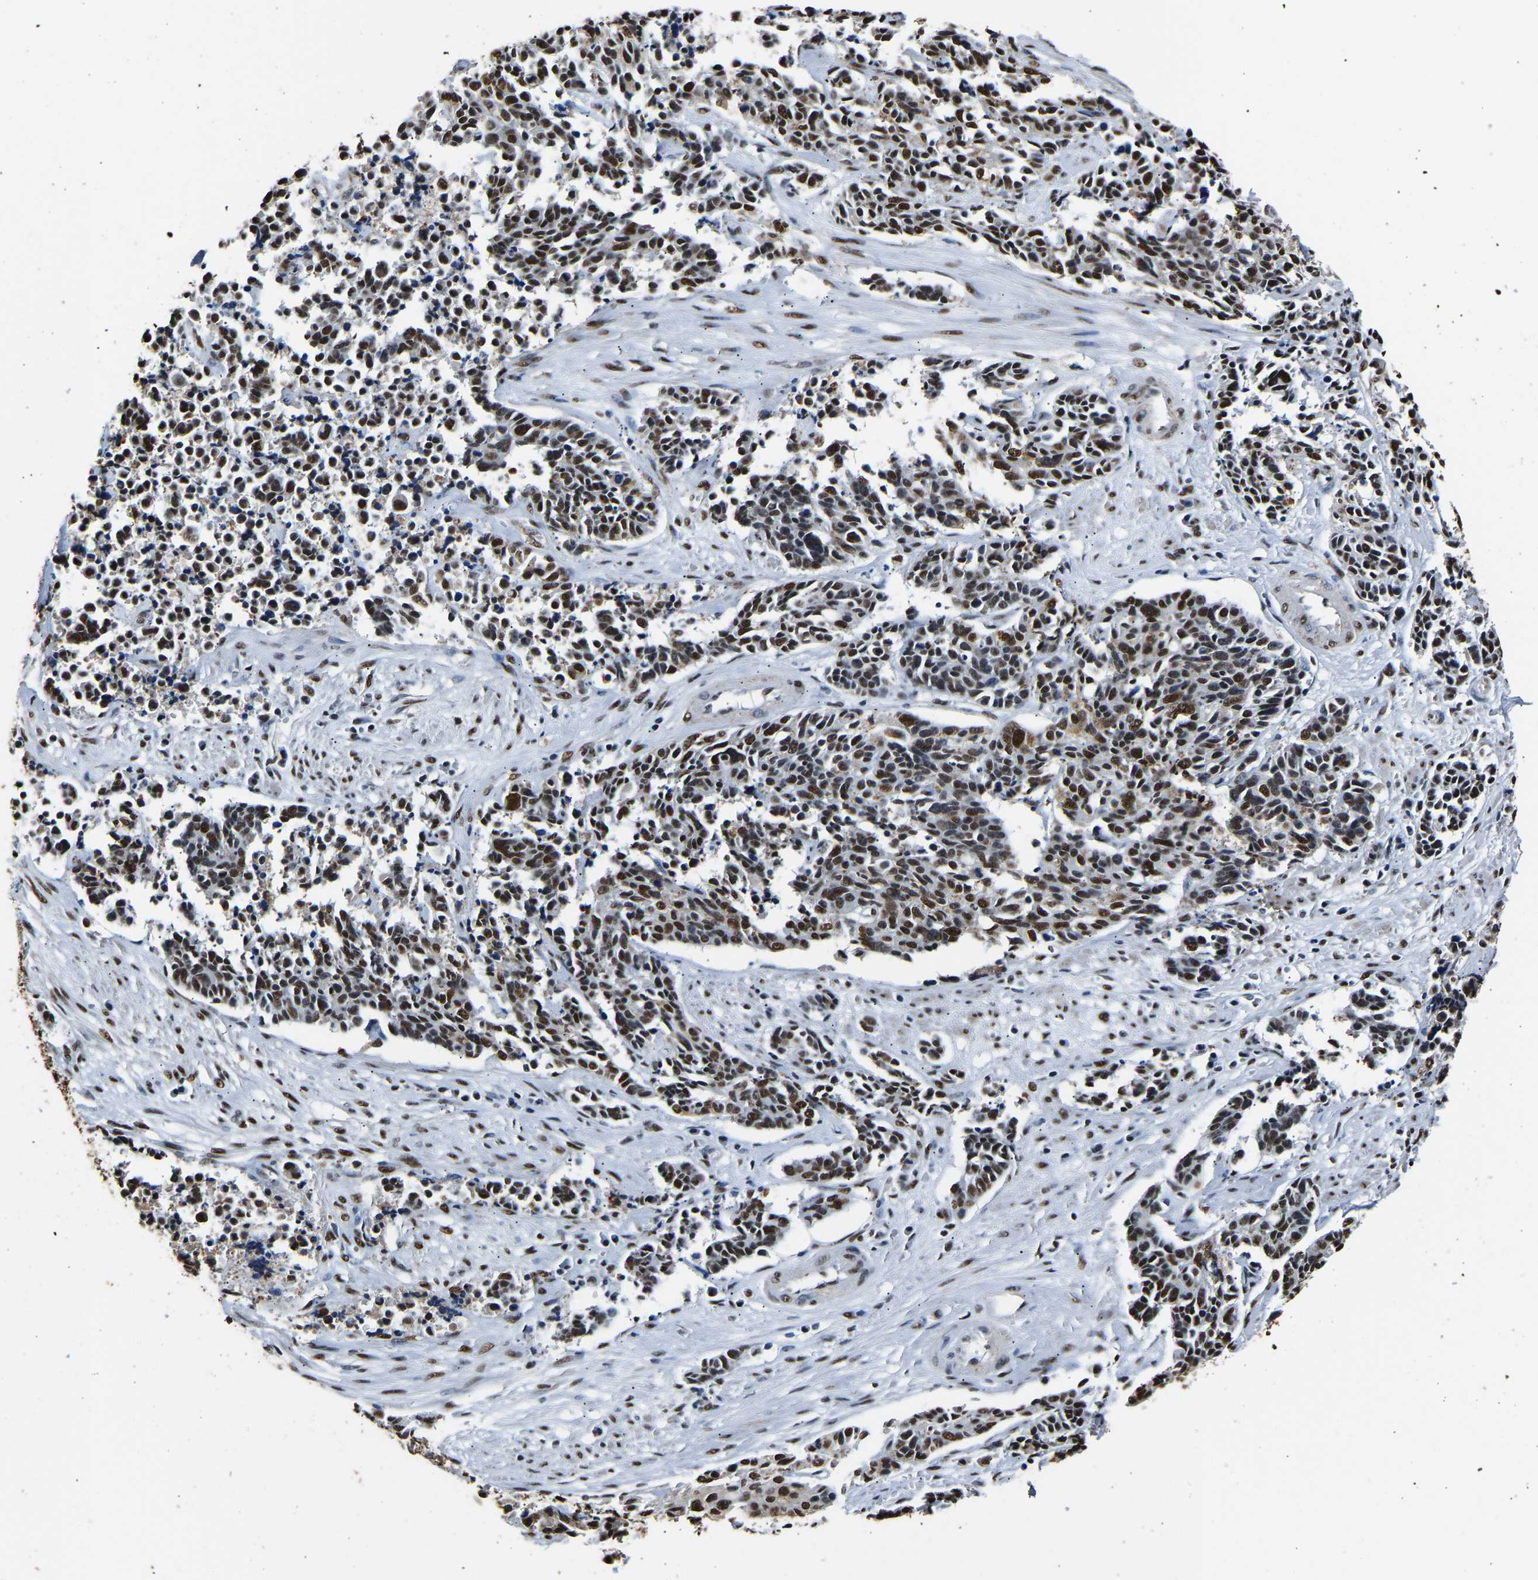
{"staining": {"intensity": "strong", "quantity": ">75%", "location": "cytoplasmic/membranous,nuclear"}, "tissue": "cervical cancer", "cell_type": "Tumor cells", "image_type": "cancer", "snomed": [{"axis": "morphology", "description": "Squamous cell carcinoma, NOS"}, {"axis": "topography", "description": "Cervix"}], "caption": "High-magnification brightfield microscopy of cervical squamous cell carcinoma stained with DAB (brown) and counterstained with hematoxylin (blue). tumor cells exhibit strong cytoplasmic/membranous and nuclear positivity is present in about>75% of cells. The protein is stained brown, and the nuclei are stained in blue (DAB (3,3'-diaminobenzidine) IHC with brightfield microscopy, high magnification).", "gene": "SAFB", "patient": {"sex": "female", "age": 35}}